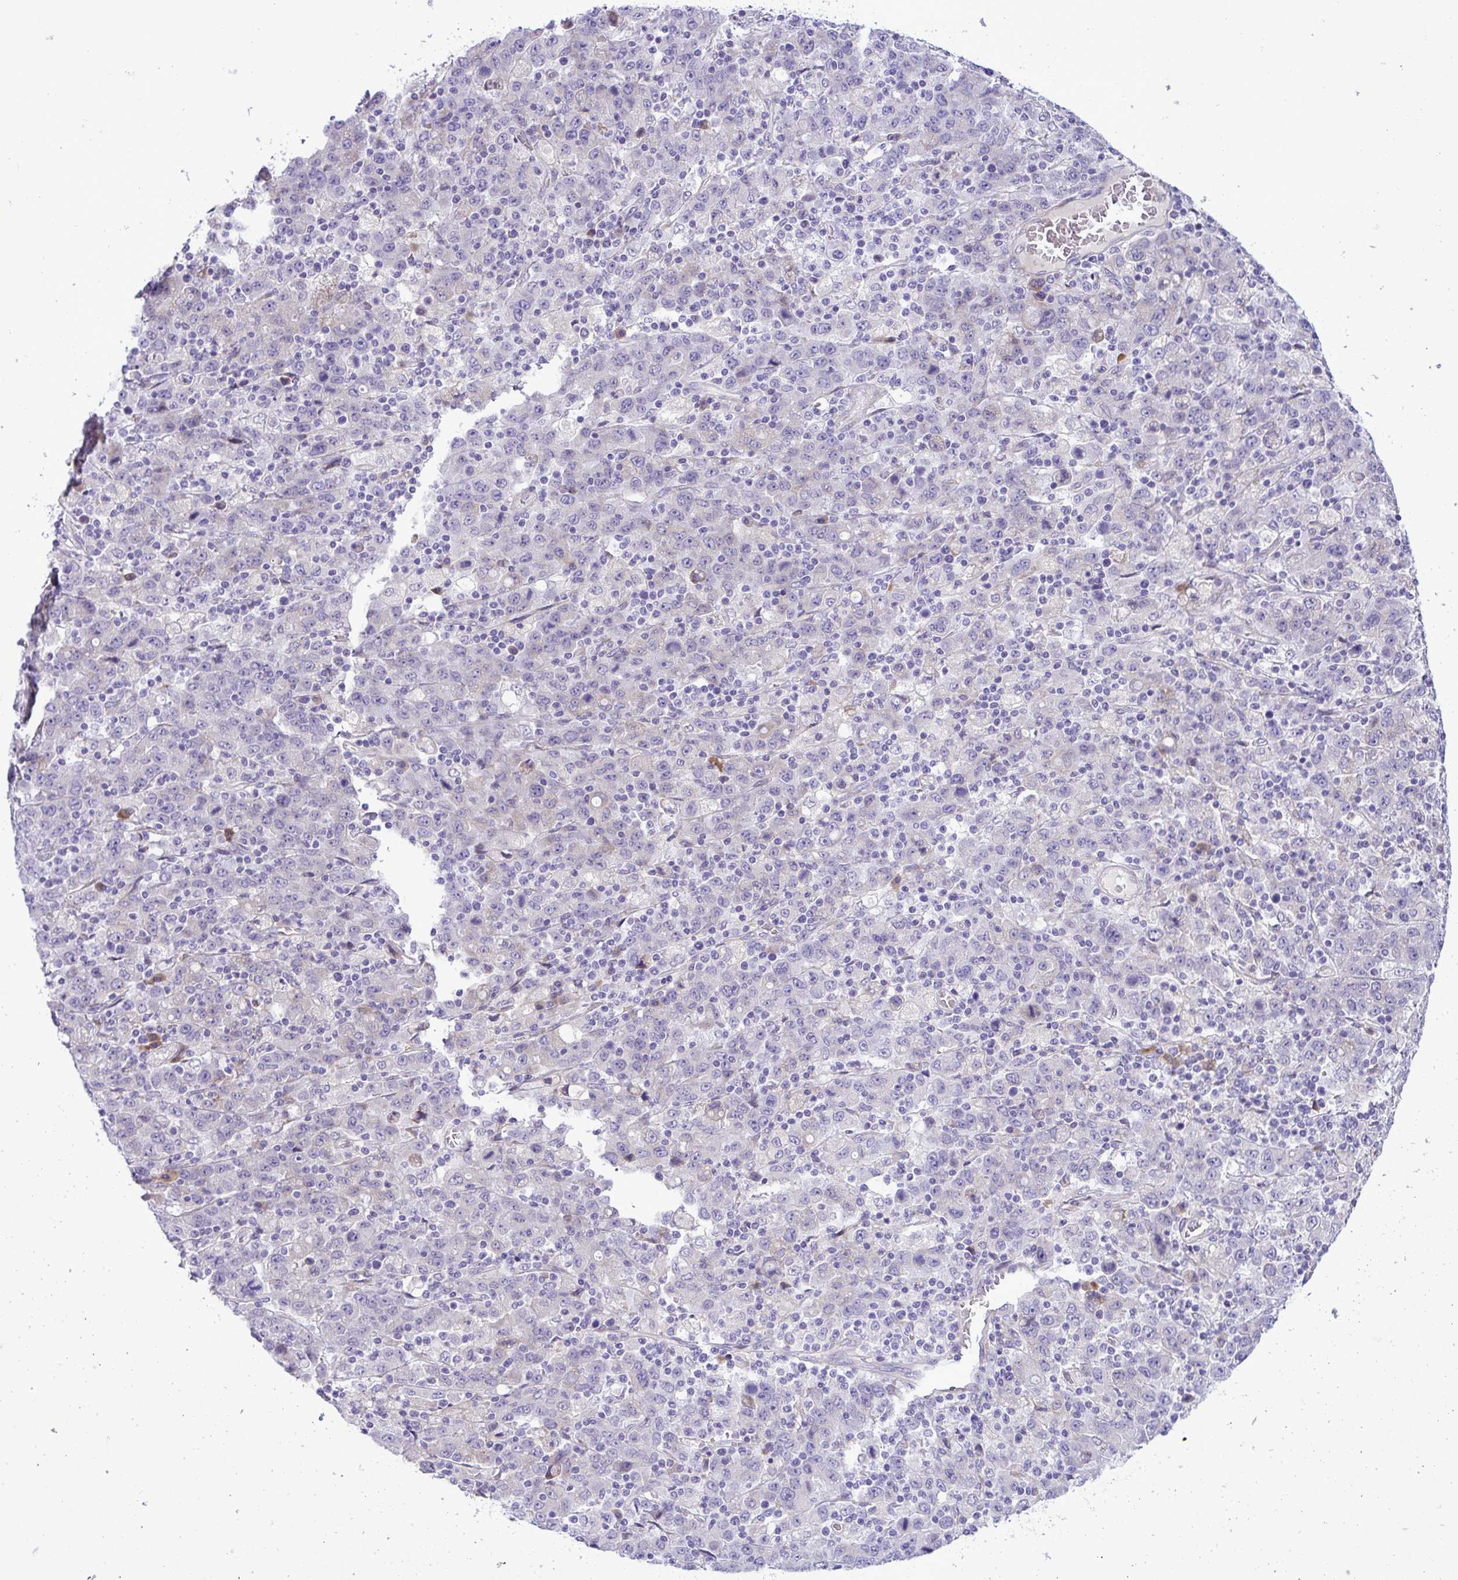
{"staining": {"intensity": "negative", "quantity": "none", "location": "none"}, "tissue": "stomach cancer", "cell_type": "Tumor cells", "image_type": "cancer", "snomed": [{"axis": "morphology", "description": "Adenocarcinoma, NOS"}, {"axis": "topography", "description": "Stomach, upper"}], "caption": "This is a image of IHC staining of stomach adenocarcinoma, which shows no staining in tumor cells.", "gene": "FAM86B1", "patient": {"sex": "male", "age": 69}}